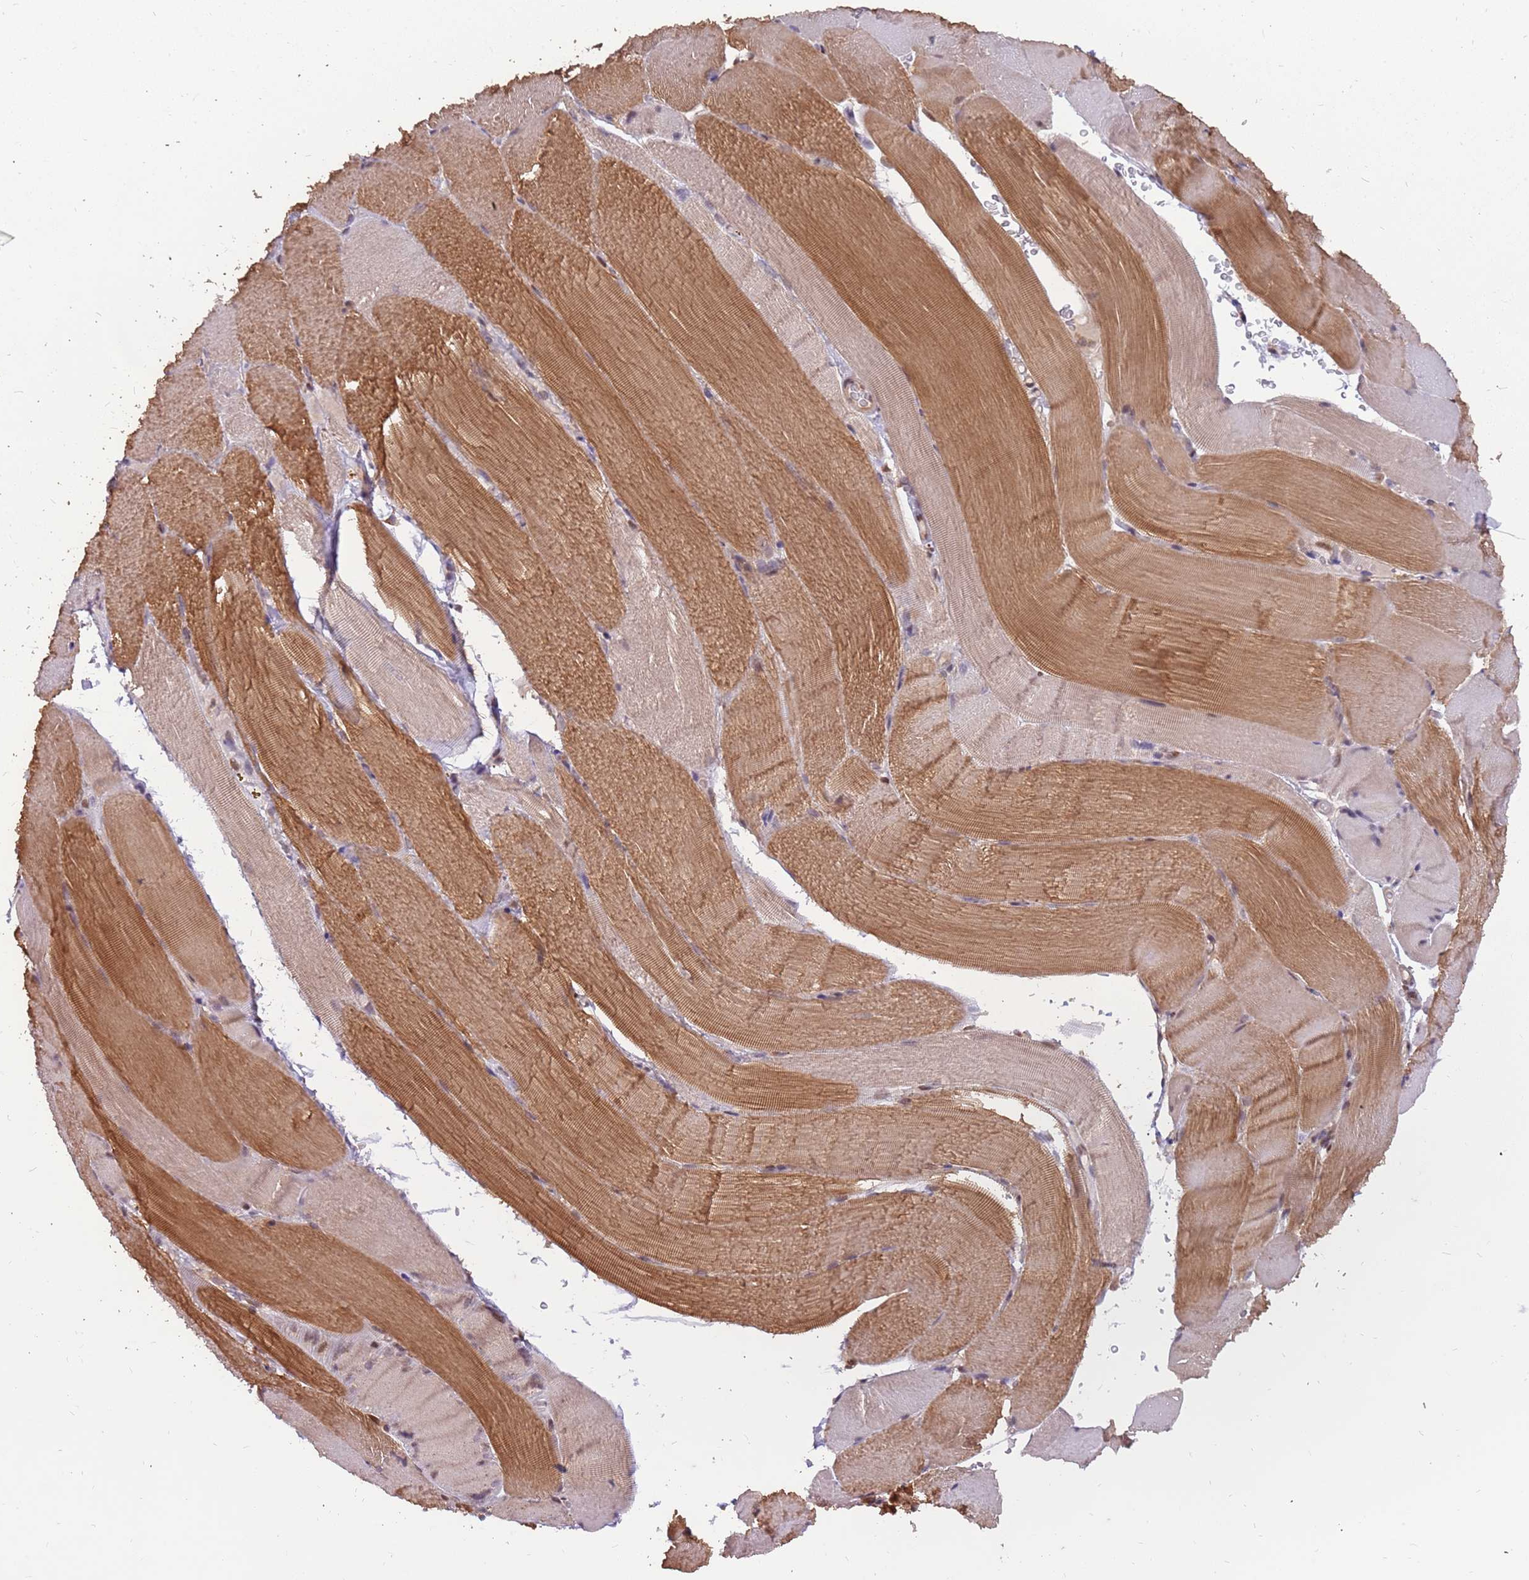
{"staining": {"intensity": "moderate", "quantity": "25%-75%", "location": "cytoplasmic/membranous"}, "tissue": "skeletal muscle", "cell_type": "Myocytes", "image_type": "normal", "snomed": [{"axis": "morphology", "description": "Normal tissue, NOS"}, {"axis": "topography", "description": "Skeletal muscle"}, {"axis": "topography", "description": "Parathyroid gland"}], "caption": "This photomicrograph shows immunohistochemistry (IHC) staining of normal skeletal muscle, with medium moderate cytoplasmic/membranous expression in approximately 25%-75% of myocytes.", "gene": "GBP2", "patient": {"sex": "female", "age": 37}}